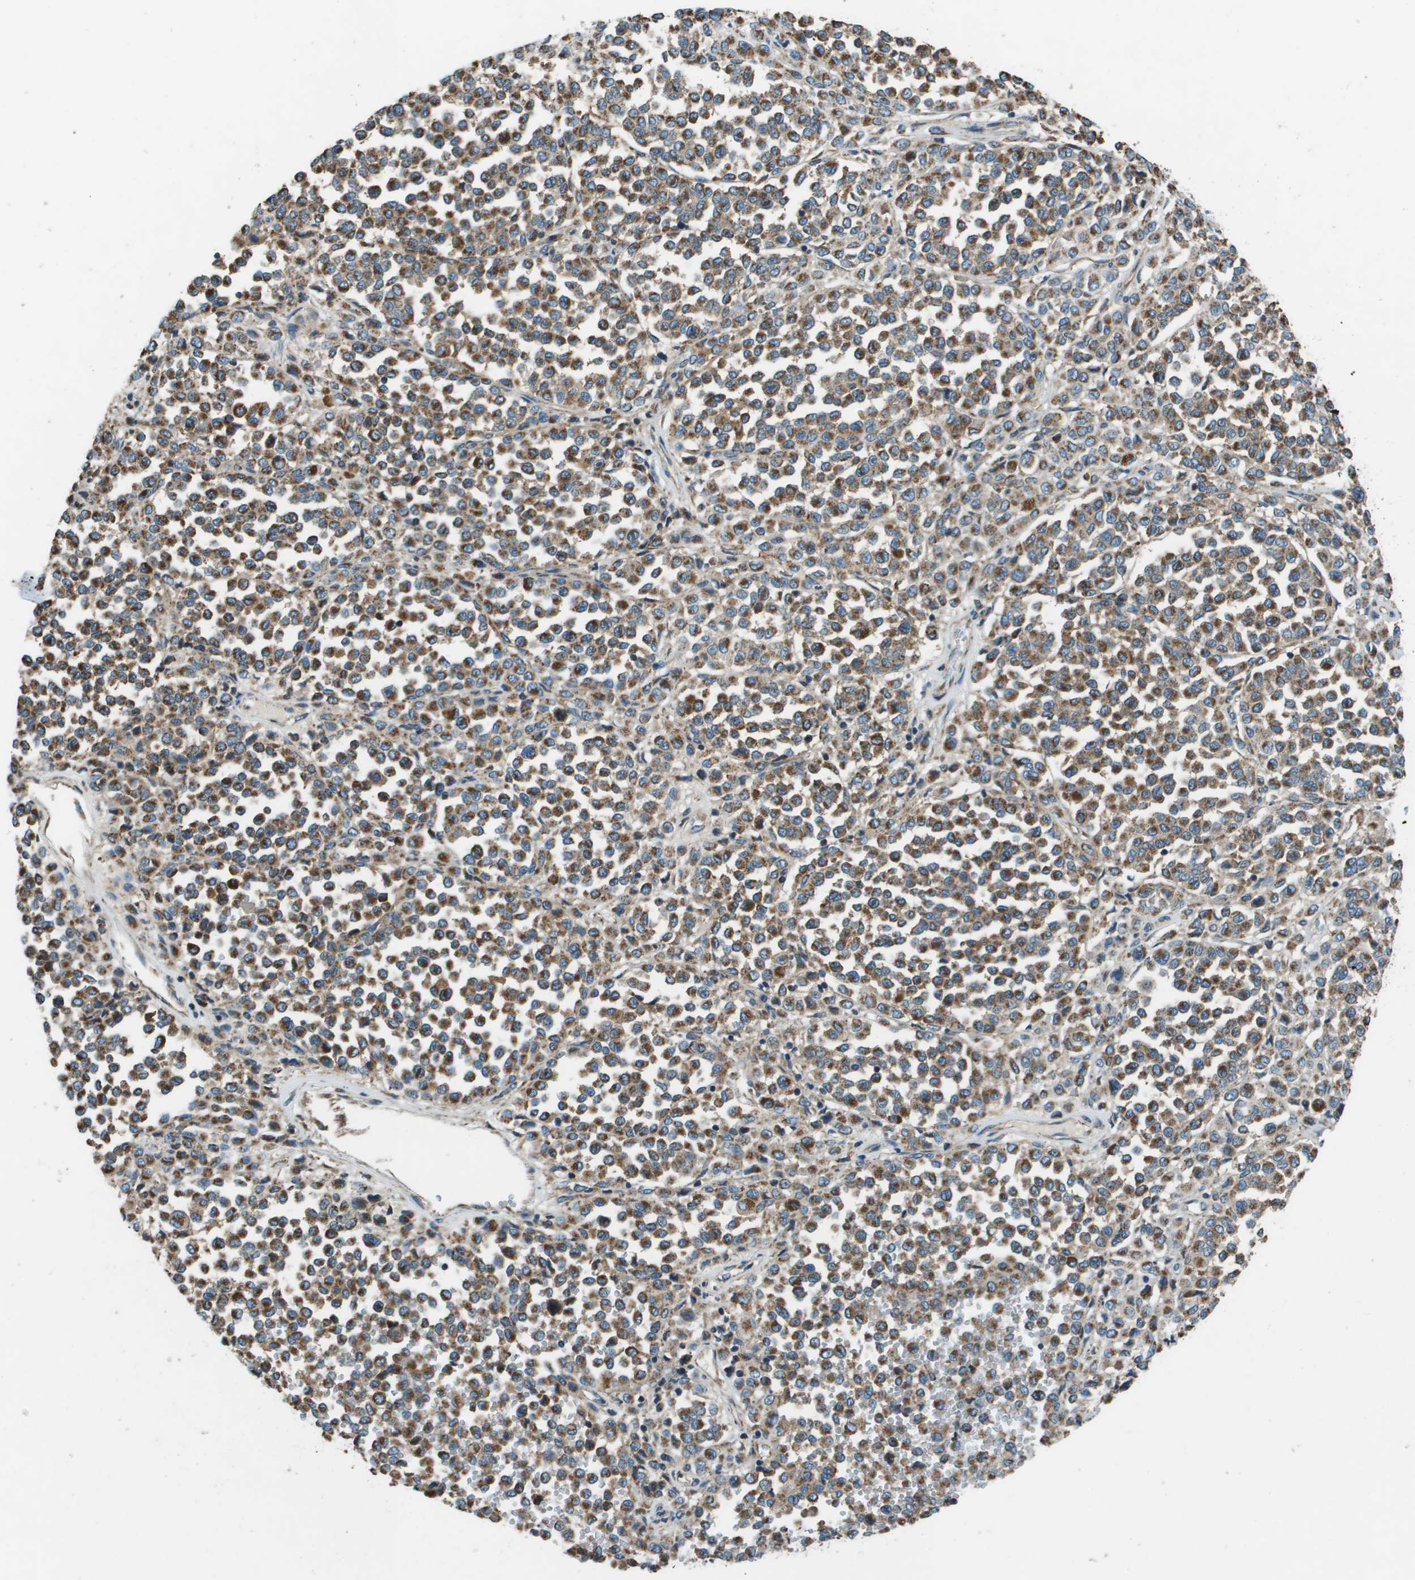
{"staining": {"intensity": "moderate", "quantity": ">75%", "location": "cytoplasmic/membranous"}, "tissue": "melanoma", "cell_type": "Tumor cells", "image_type": "cancer", "snomed": [{"axis": "morphology", "description": "Malignant melanoma, Metastatic site"}, {"axis": "topography", "description": "Pancreas"}], "caption": "Approximately >75% of tumor cells in human malignant melanoma (metastatic site) demonstrate moderate cytoplasmic/membranous protein positivity as visualized by brown immunohistochemical staining.", "gene": "TMEM51", "patient": {"sex": "female", "age": 30}}